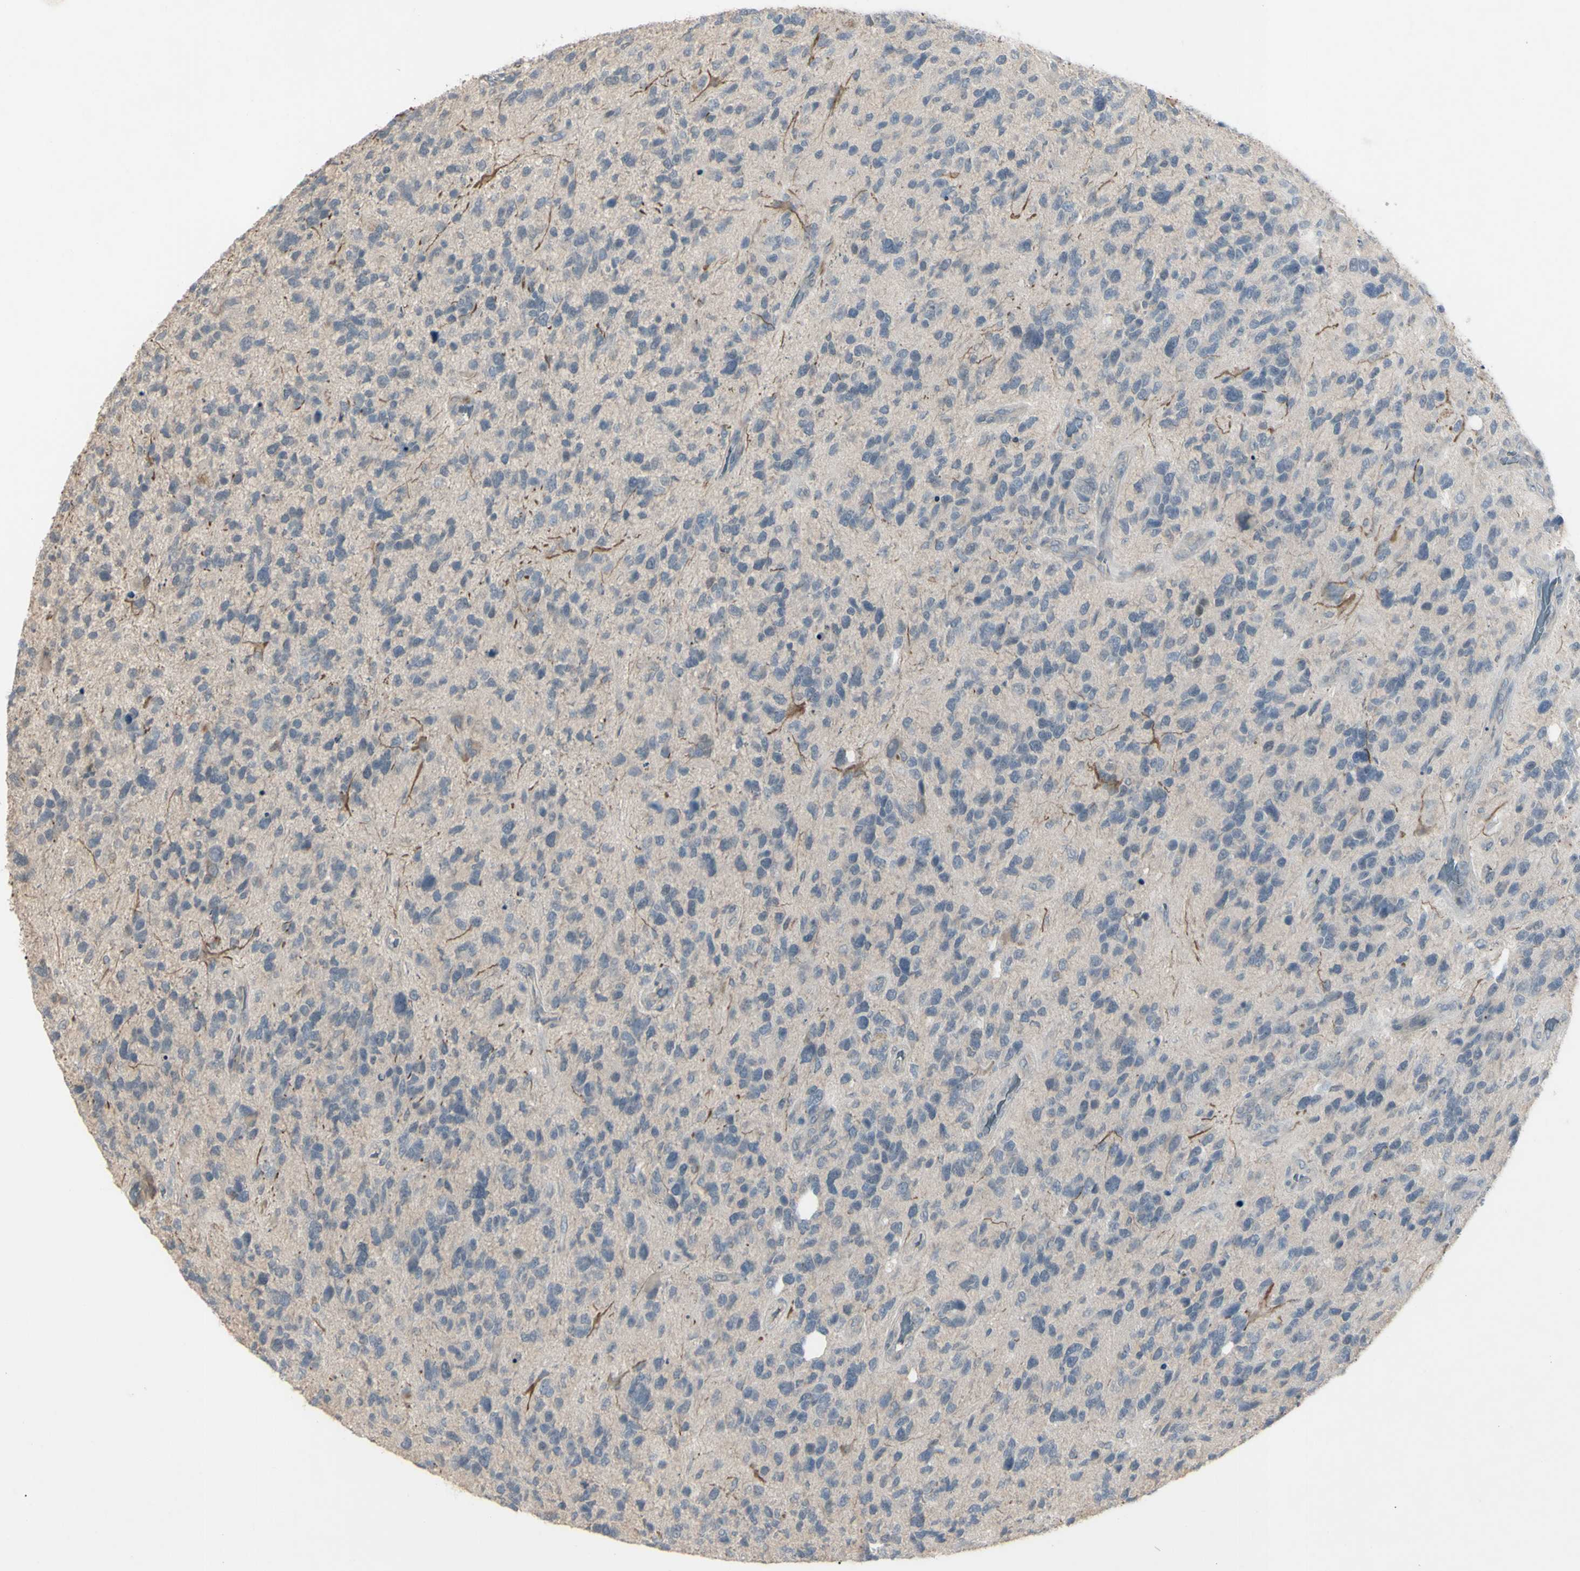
{"staining": {"intensity": "negative", "quantity": "none", "location": "none"}, "tissue": "glioma", "cell_type": "Tumor cells", "image_type": "cancer", "snomed": [{"axis": "morphology", "description": "Glioma, malignant, High grade"}, {"axis": "topography", "description": "Brain"}], "caption": "There is no significant staining in tumor cells of glioma.", "gene": "PIAS4", "patient": {"sex": "female", "age": 58}}